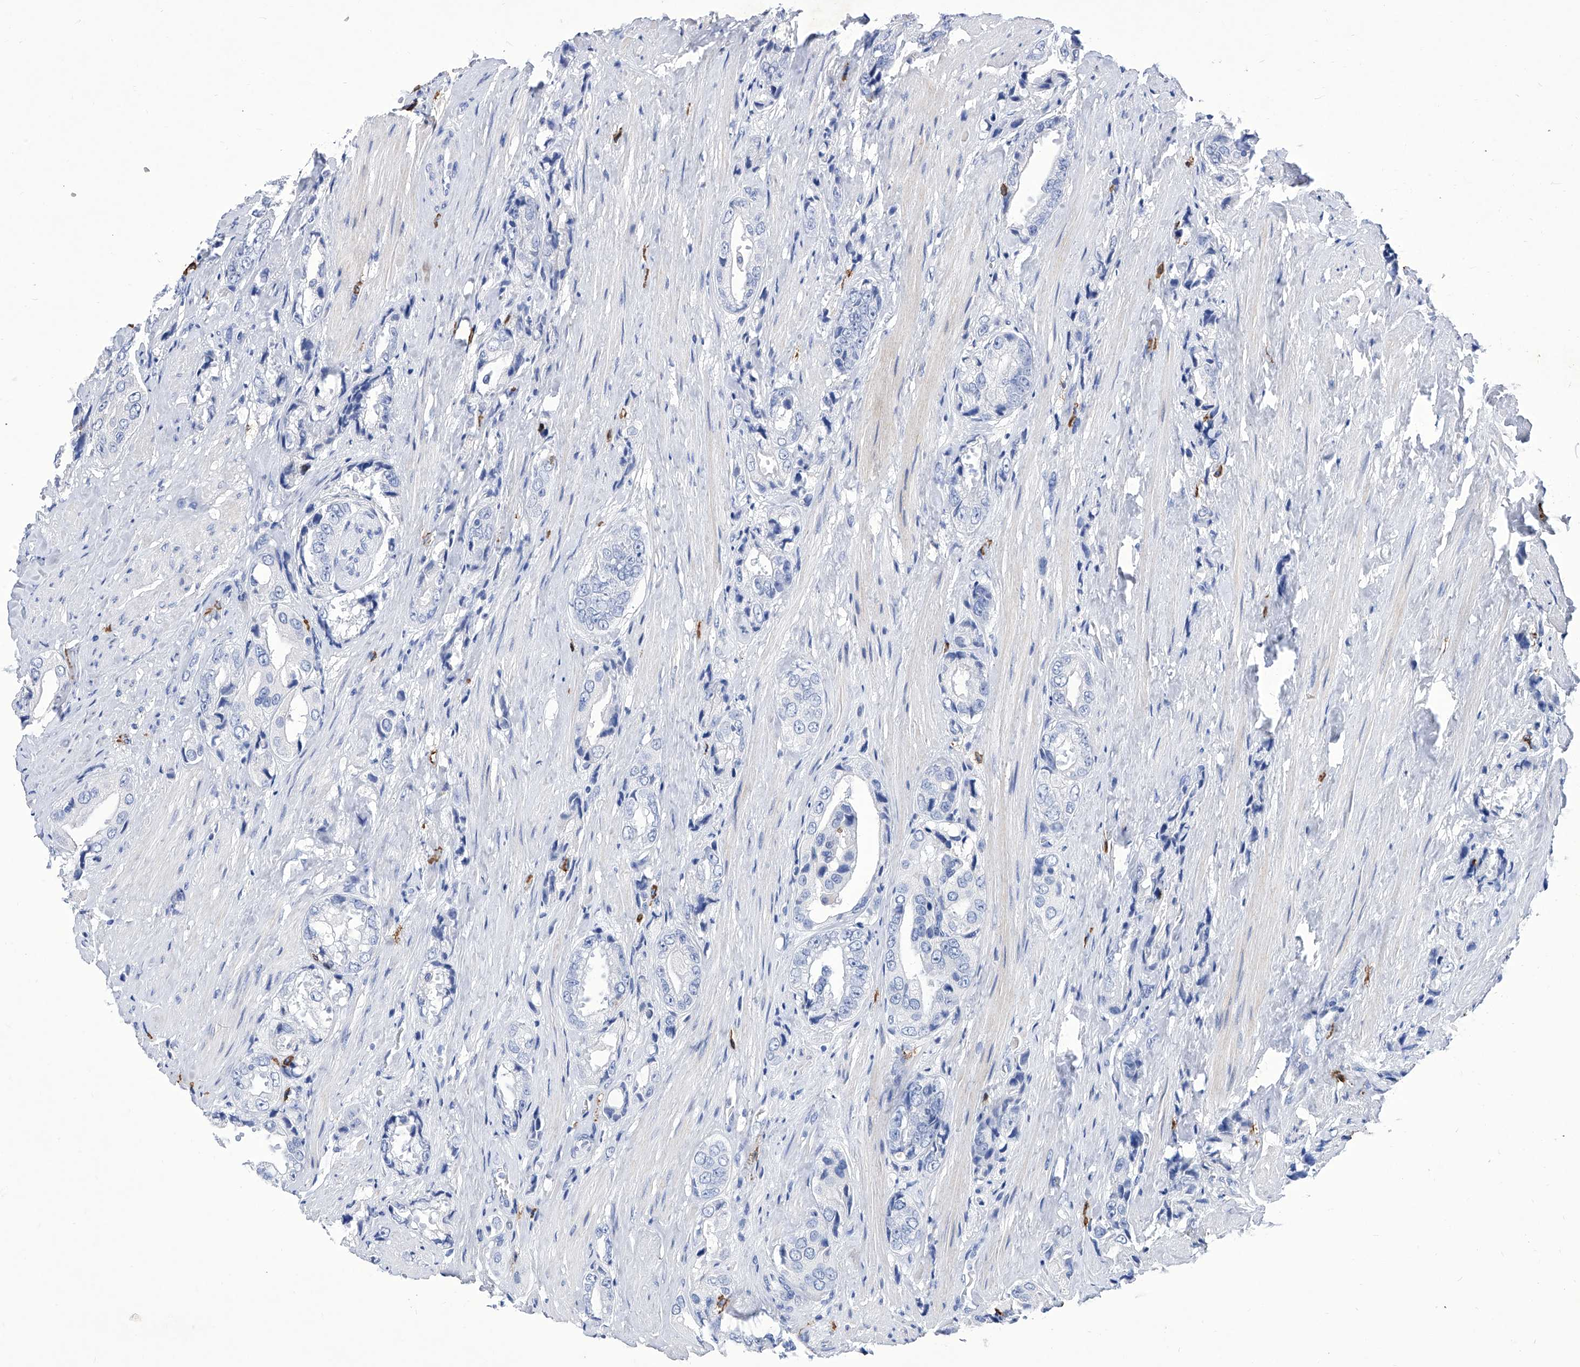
{"staining": {"intensity": "negative", "quantity": "none", "location": "none"}, "tissue": "prostate cancer", "cell_type": "Tumor cells", "image_type": "cancer", "snomed": [{"axis": "morphology", "description": "Adenocarcinoma, High grade"}, {"axis": "topography", "description": "Prostate"}], "caption": "Tumor cells are negative for protein expression in human prostate adenocarcinoma (high-grade).", "gene": "IFNL2", "patient": {"sex": "male", "age": 61}}